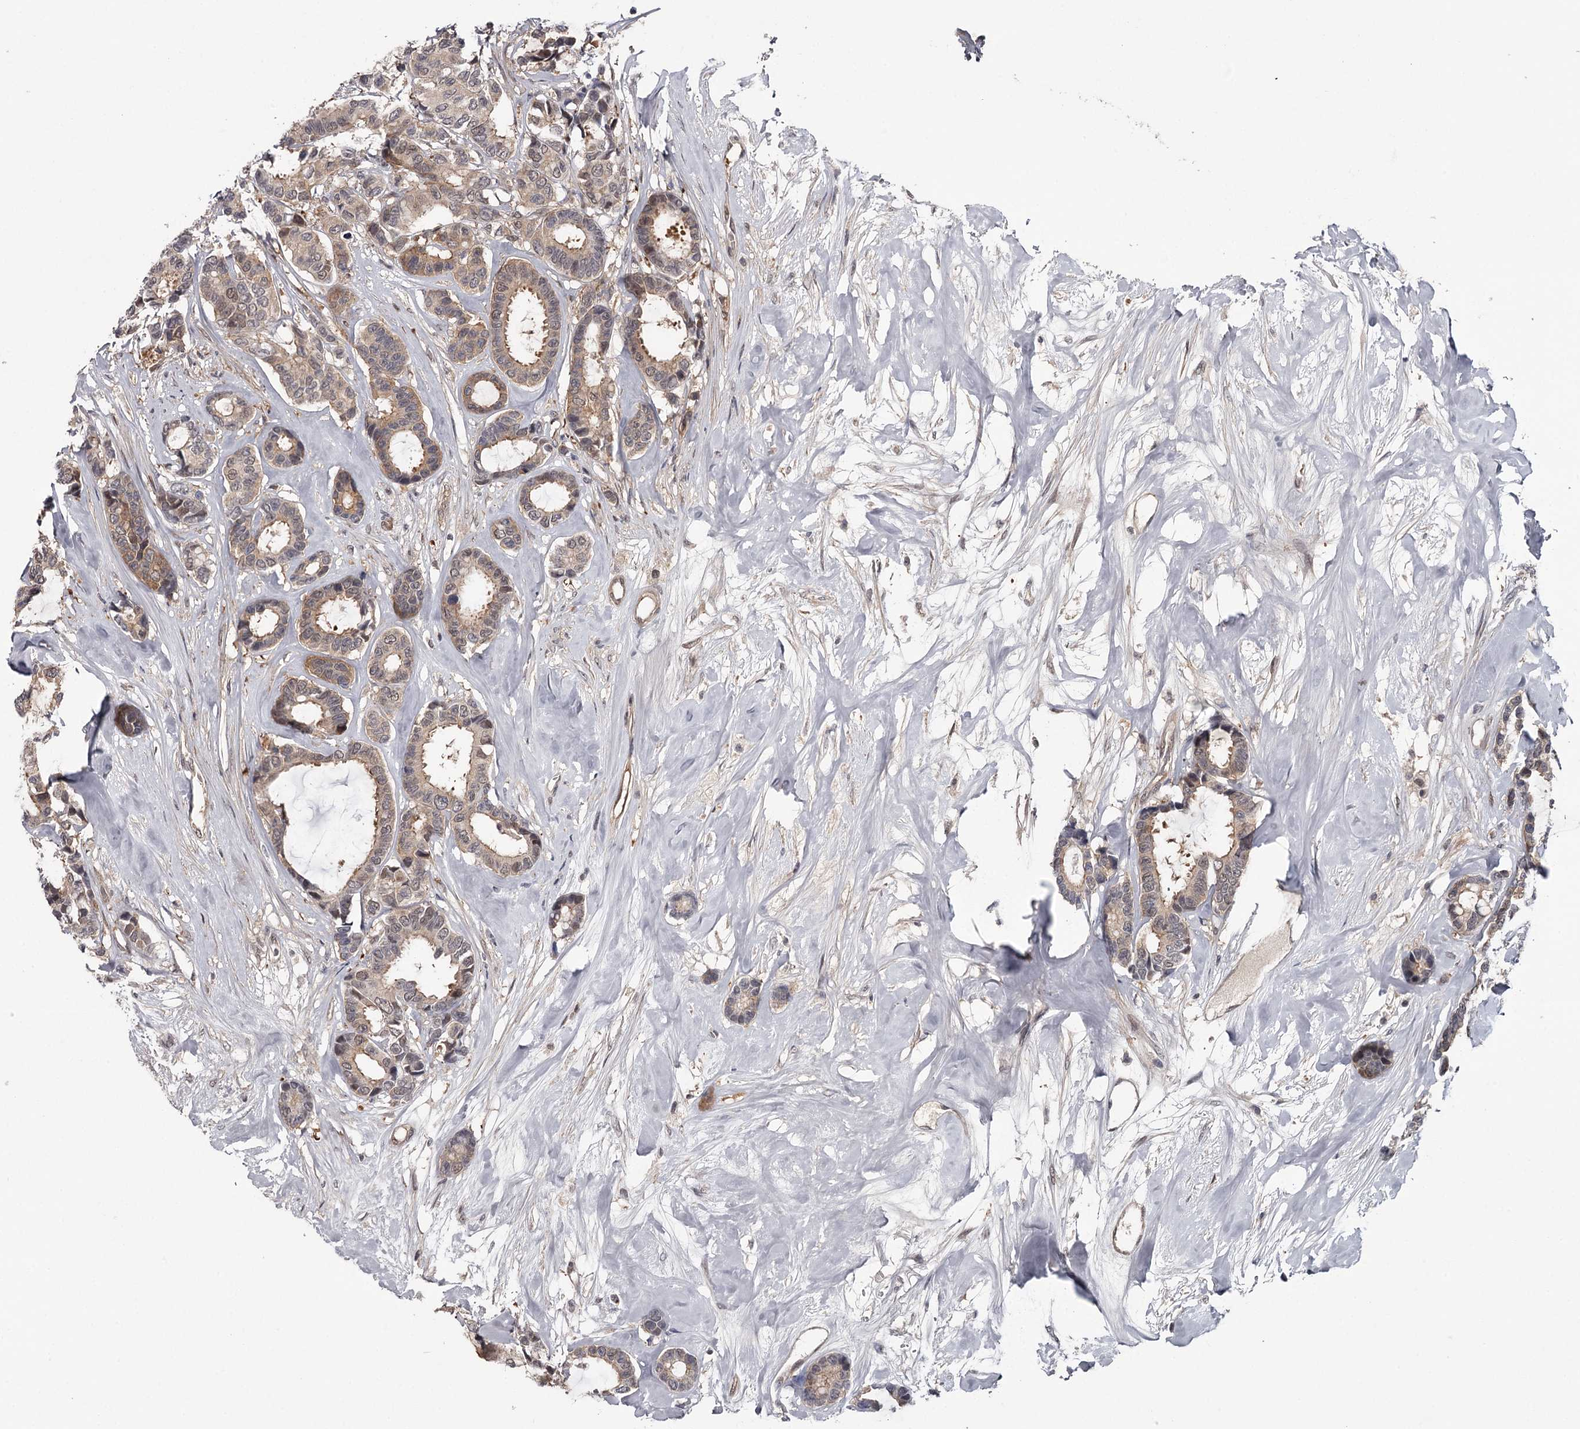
{"staining": {"intensity": "weak", "quantity": "<25%", "location": "cytoplasmic/membranous"}, "tissue": "breast cancer", "cell_type": "Tumor cells", "image_type": "cancer", "snomed": [{"axis": "morphology", "description": "Duct carcinoma"}, {"axis": "topography", "description": "Breast"}], "caption": "A high-resolution image shows IHC staining of breast invasive ductal carcinoma, which displays no significant positivity in tumor cells.", "gene": "GTSF1", "patient": {"sex": "female", "age": 87}}